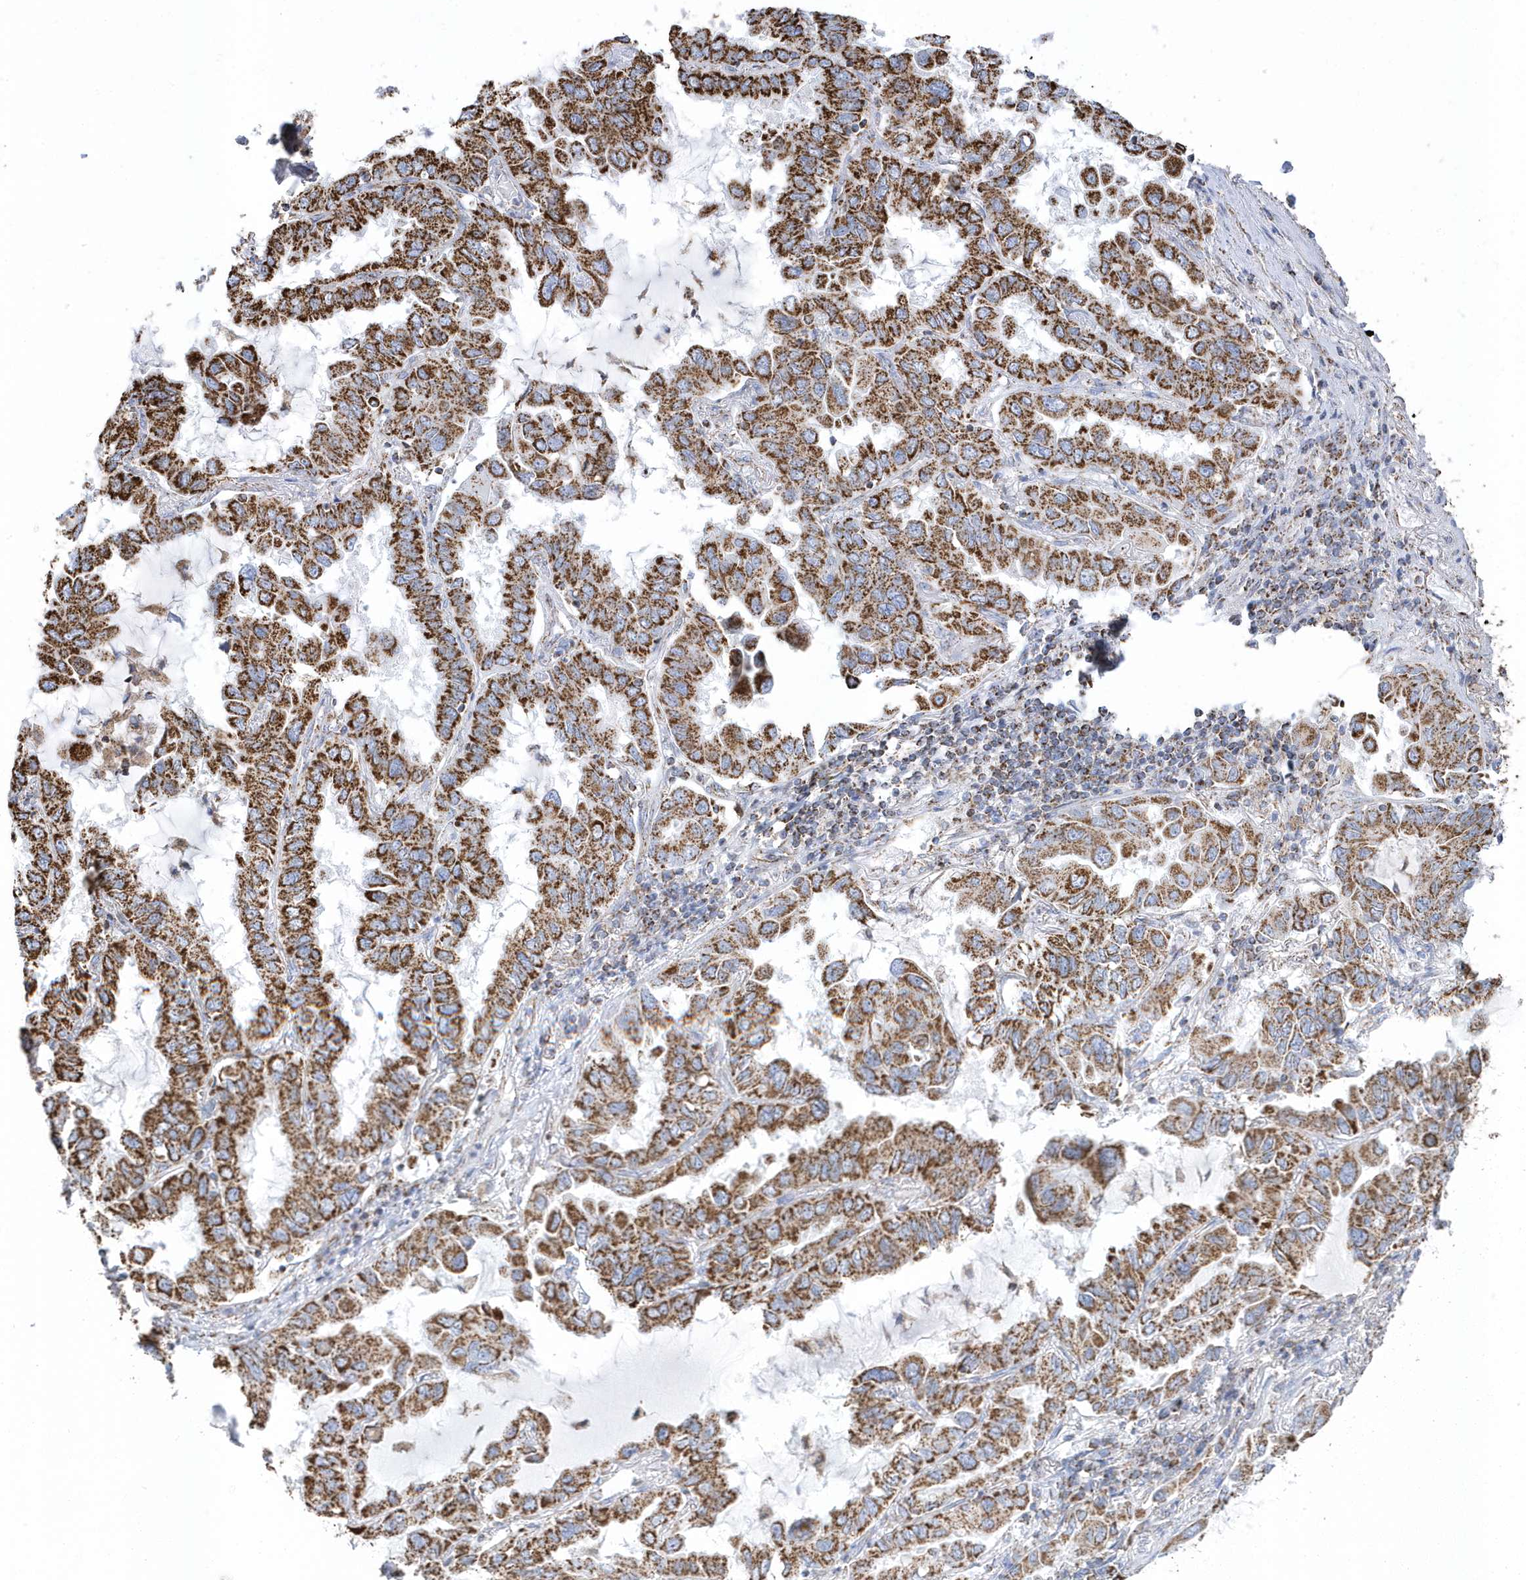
{"staining": {"intensity": "strong", "quantity": "25%-75%", "location": "cytoplasmic/membranous"}, "tissue": "lung cancer", "cell_type": "Tumor cells", "image_type": "cancer", "snomed": [{"axis": "morphology", "description": "Adenocarcinoma, NOS"}, {"axis": "topography", "description": "Lung"}], "caption": "A high amount of strong cytoplasmic/membranous expression is seen in approximately 25%-75% of tumor cells in lung adenocarcinoma tissue. (Stains: DAB in brown, nuclei in blue, Microscopy: brightfield microscopy at high magnification).", "gene": "GTPBP8", "patient": {"sex": "male", "age": 64}}